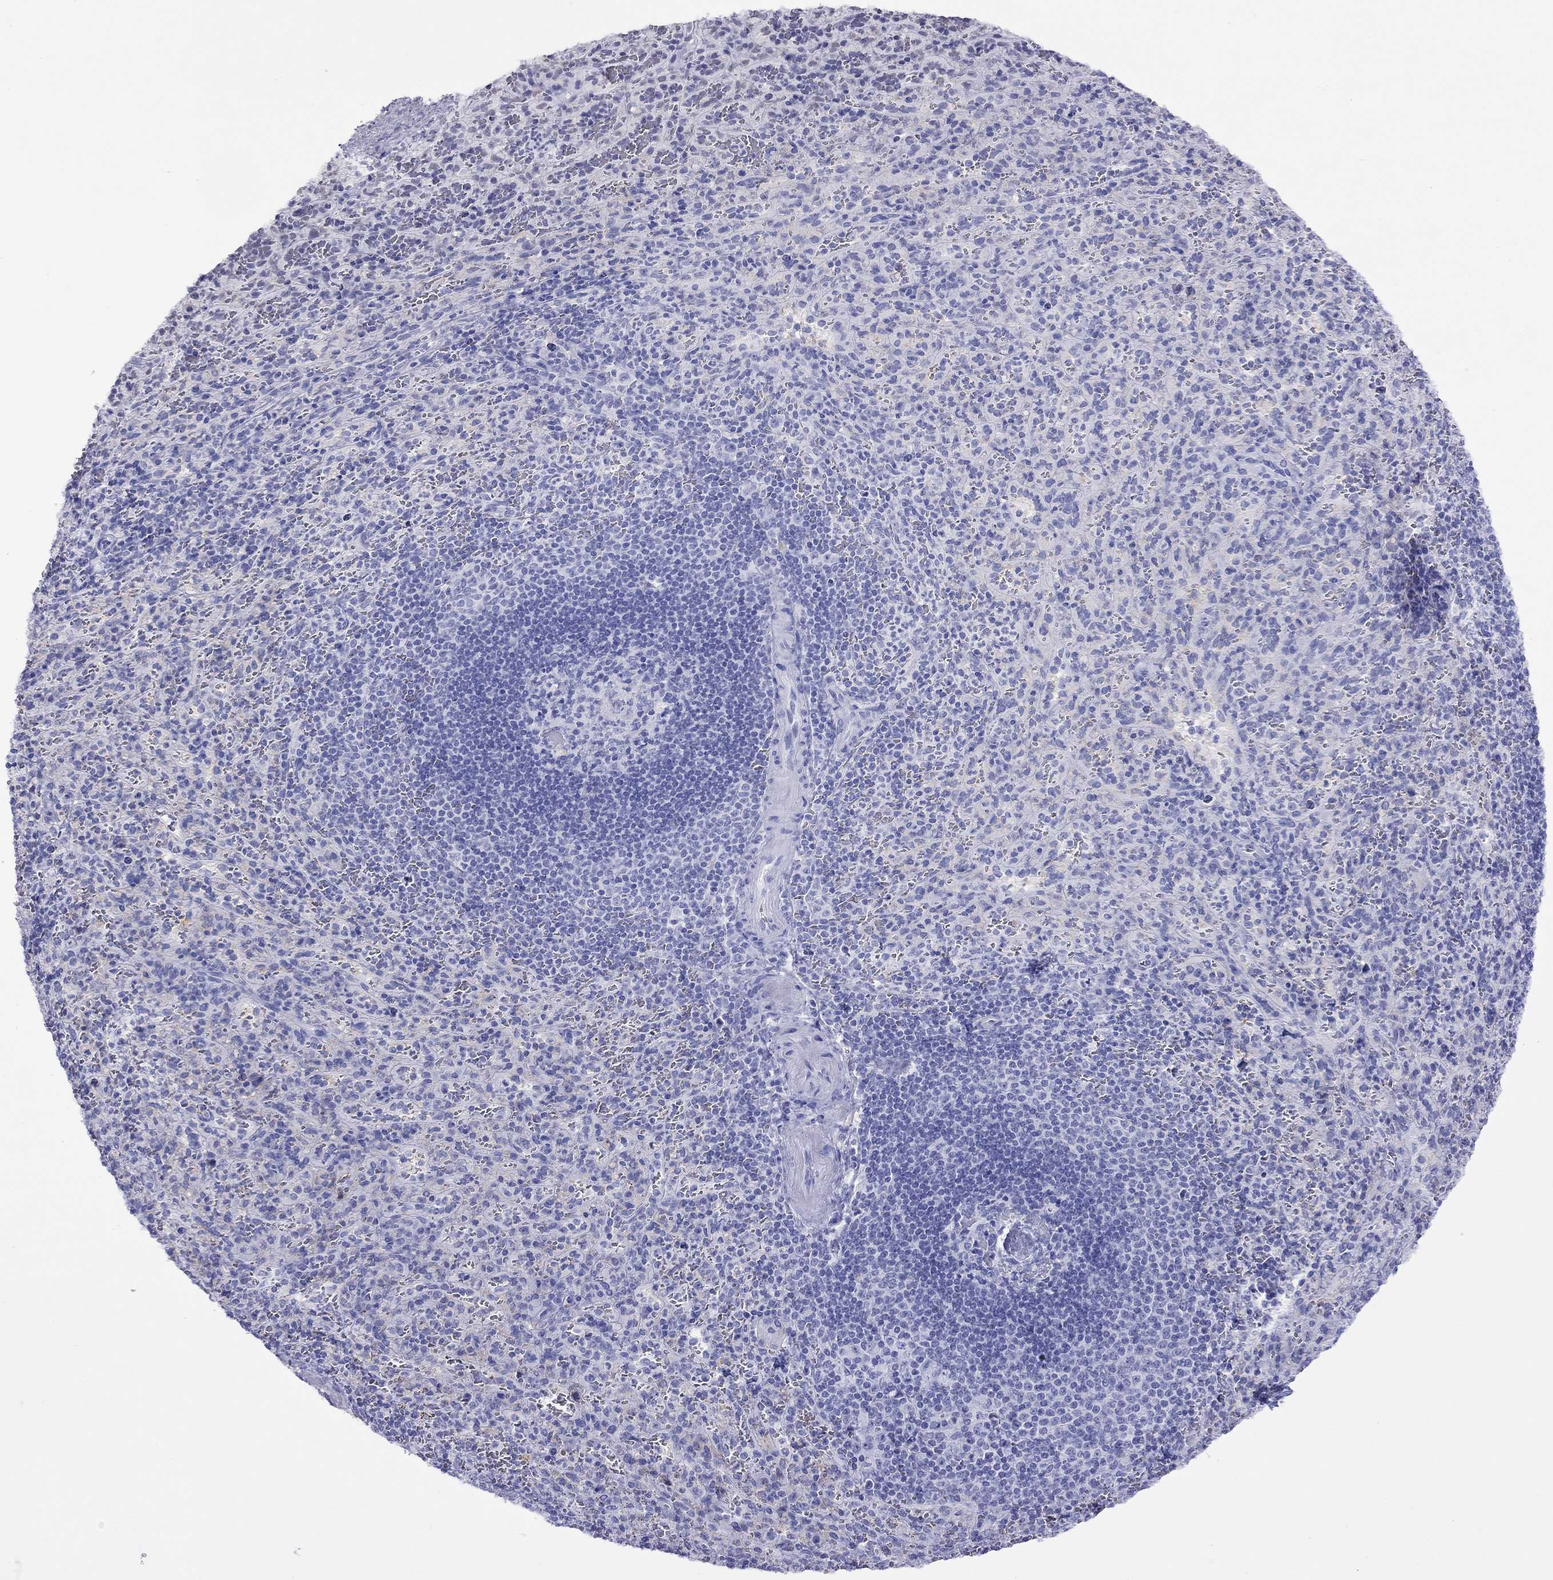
{"staining": {"intensity": "negative", "quantity": "none", "location": "none"}, "tissue": "spleen", "cell_type": "Cells in red pulp", "image_type": "normal", "snomed": [{"axis": "morphology", "description": "Normal tissue, NOS"}, {"axis": "topography", "description": "Spleen"}], "caption": "IHC photomicrograph of unremarkable spleen: human spleen stained with DAB reveals no significant protein positivity in cells in red pulp. (DAB immunohistochemistry, high magnification).", "gene": "SLC30A8", "patient": {"sex": "male", "age": 57}}